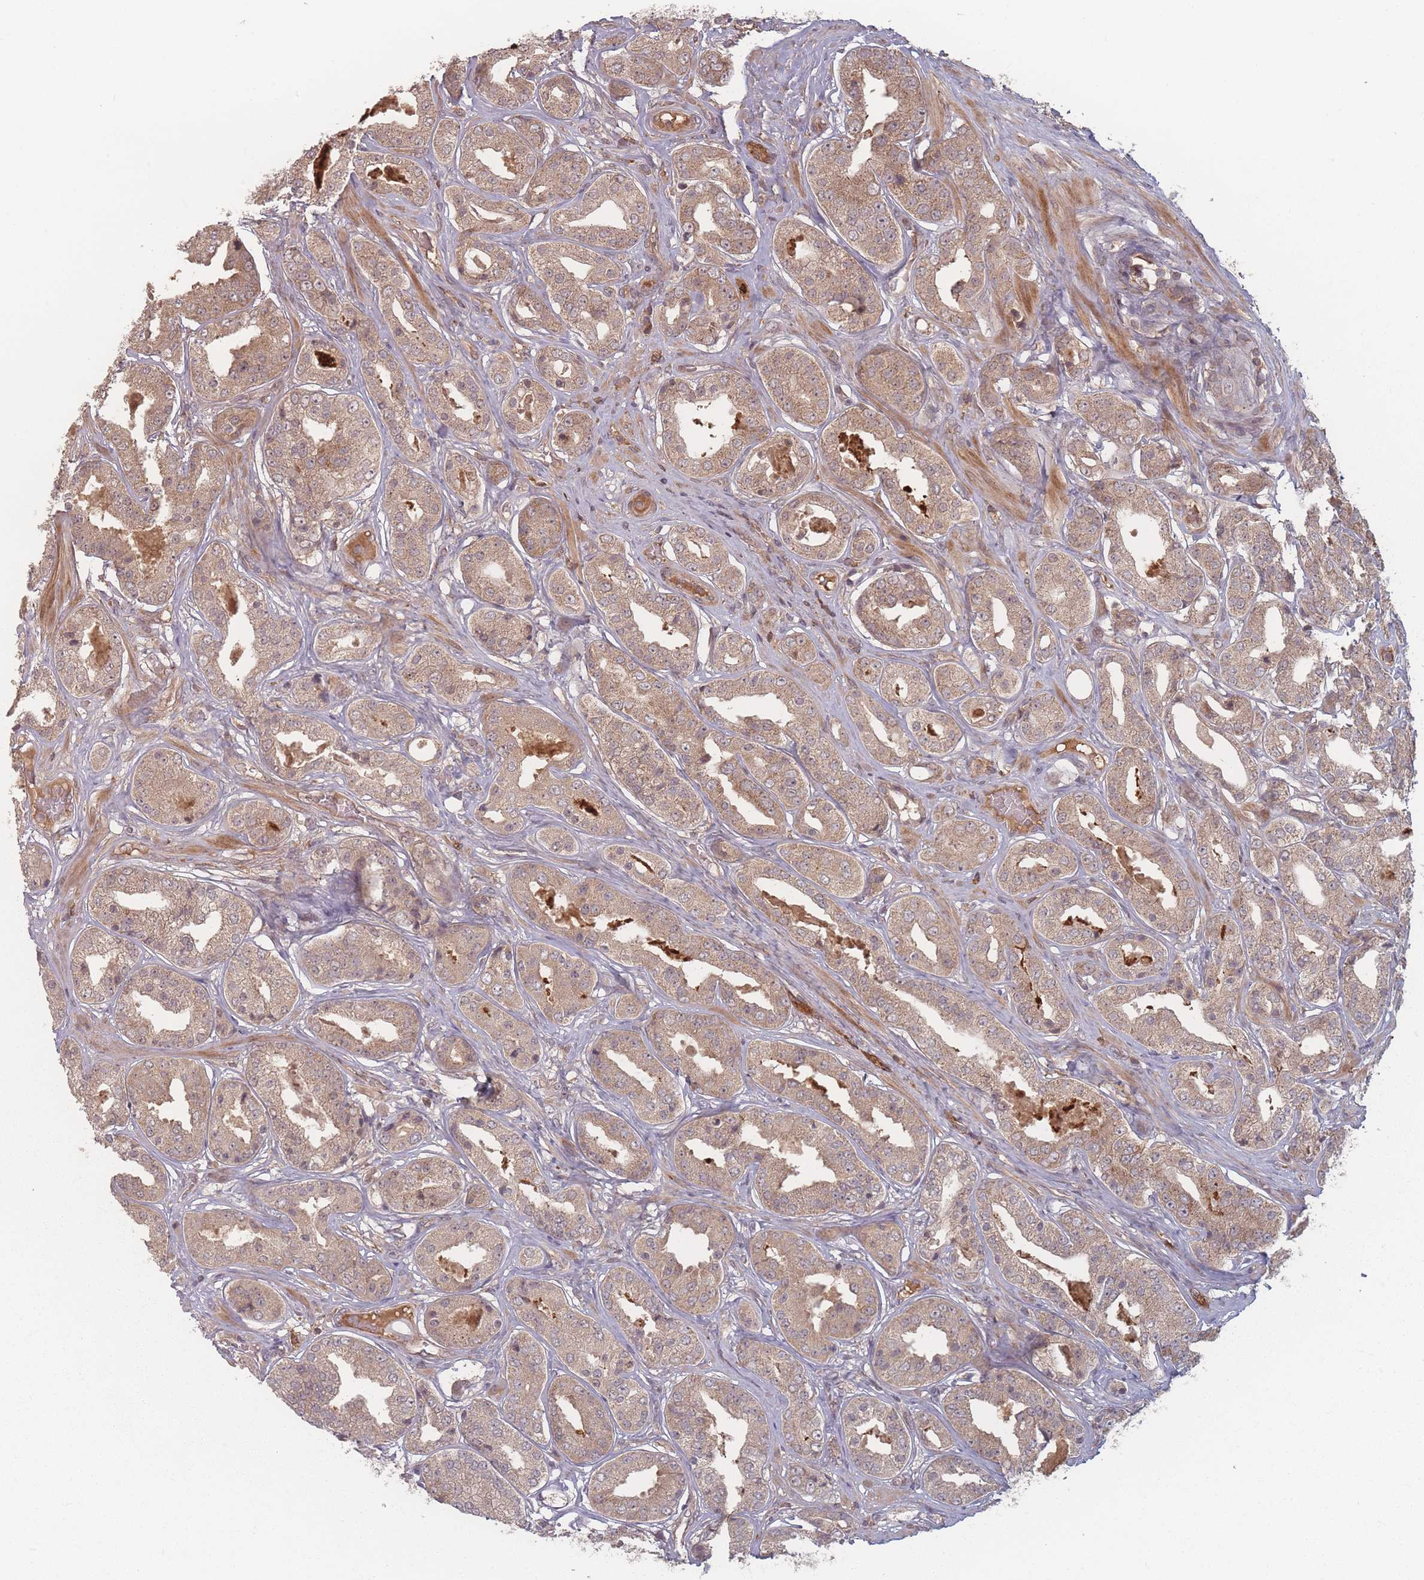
{"staining": {"intensity": "weak", "quantity": ">75%", "location": "cytoplasmic/membranous"}, "tissue": "prostate cancer", "cell_type": "Tumor cells", "image_type": "cancer", "snomed": [{"axis": "morphology", "description": "Adenocarcinoma, High grade"}, {"axis": "topography", "description": "Prostate"}], "caption": "Weak cytoplasmic/membranous positivity for a protein is identified in approximately >75% of tumor cells of high-grade adenocarcinoma (prostate) using immunohistochemistry (IHC).", "gene": "HAGH", "patient": {"sex": "male", "age": 63}}